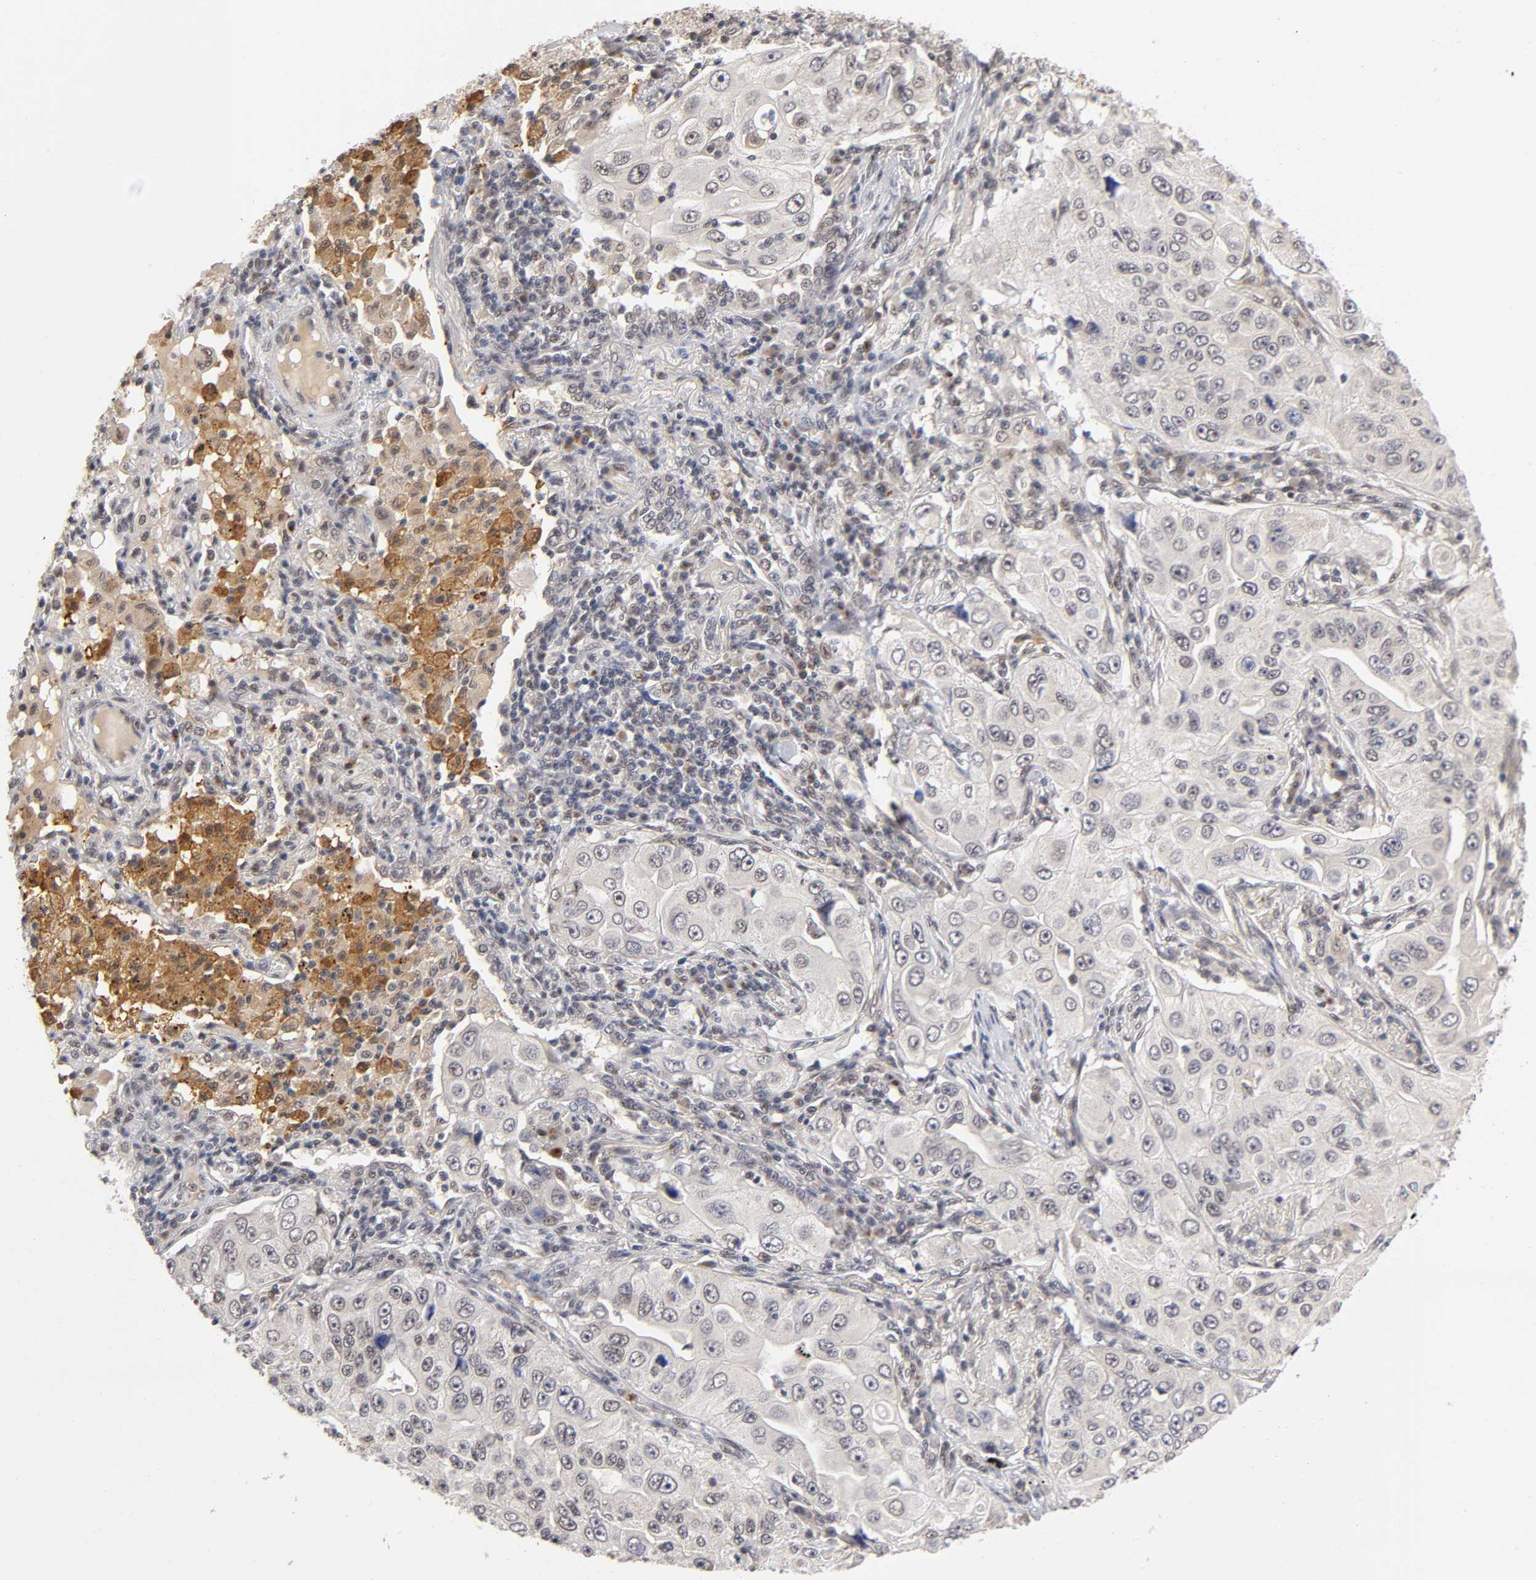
{"staining": {"intensity": "negative", "quantity": "none", "location": "none"}, "tissue": "lung cancer", "cell_type": "Tumor cells", "image_type": "cancer", "snomed": [{"axis": "morphology", "description": "Adenocarcinoma, NOS"}, {"axis": "topography", "description": "Lung"}], "caption": "High power microscopy micrograph of an immunohistochemistry (IHC) histopathology image of lung cancer (adenocarcinoma), revealing no significant expression in tumor cells.", "gene": "EP300", "patient": {"sex": "male", "age": 84}}